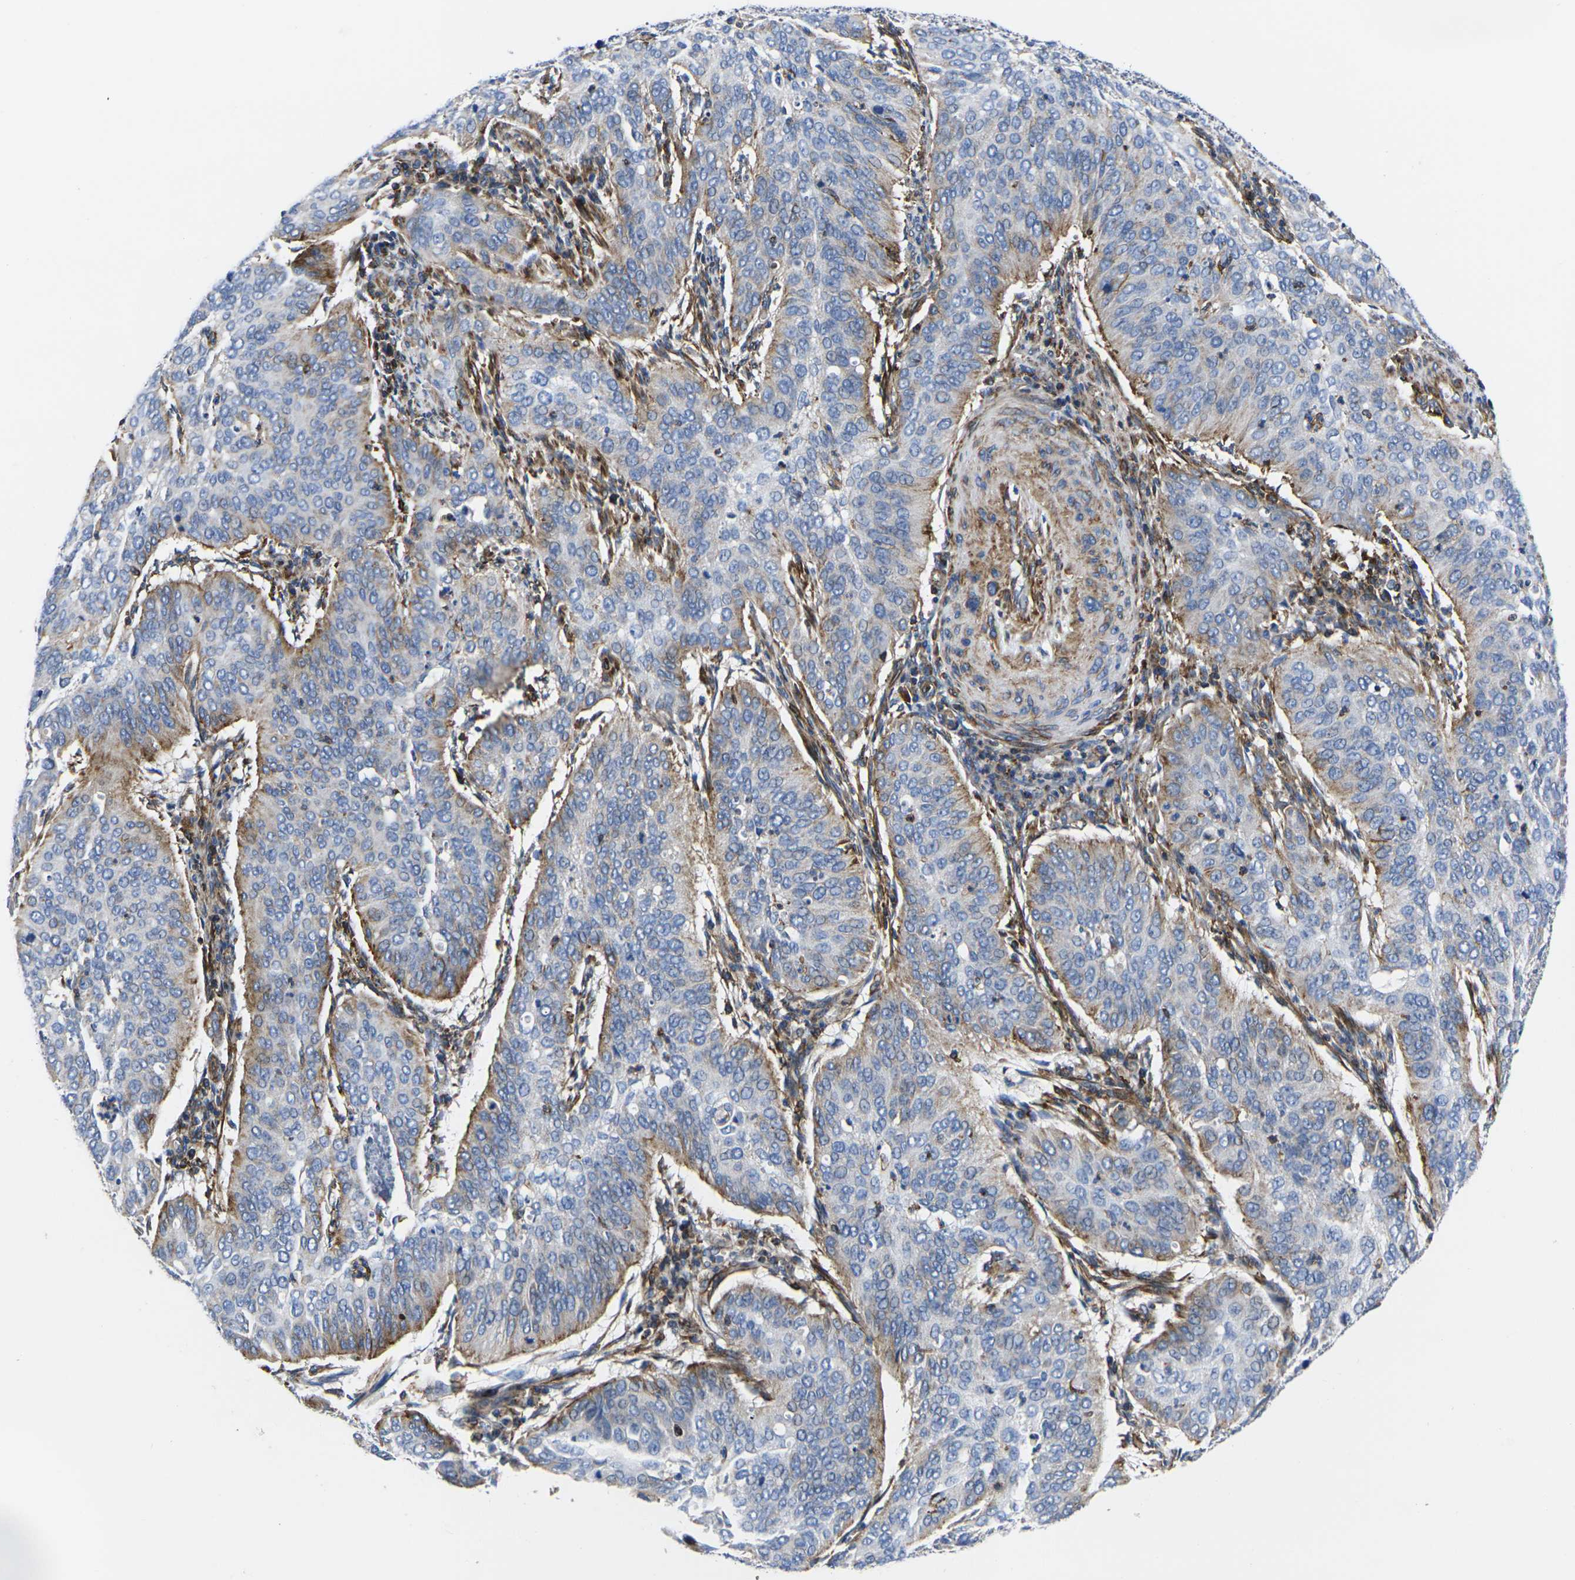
{"staining": {"intensity": "moderate", "quantity": "<25%", "location": "cytoplasmic/membranous"}, "tissue": "cervical cancer", "cell_type": "Tumor cells", "image_type": "cancer", "snomed": [{"axis": "morphology", "description": "Normal tissue, NOS"}, {"axis": "morphology", "description": "Squamous cell carcinoma, NOS"}, {"axis": "topography", "description": "Cervix"}], "caption": "Squamous cell carcinoma (cervical) stained with a protein marker demonstrates moderate staining in tumor cells.", "gene": "GPR4", "patient": {"sex": "female", "age": 39}}